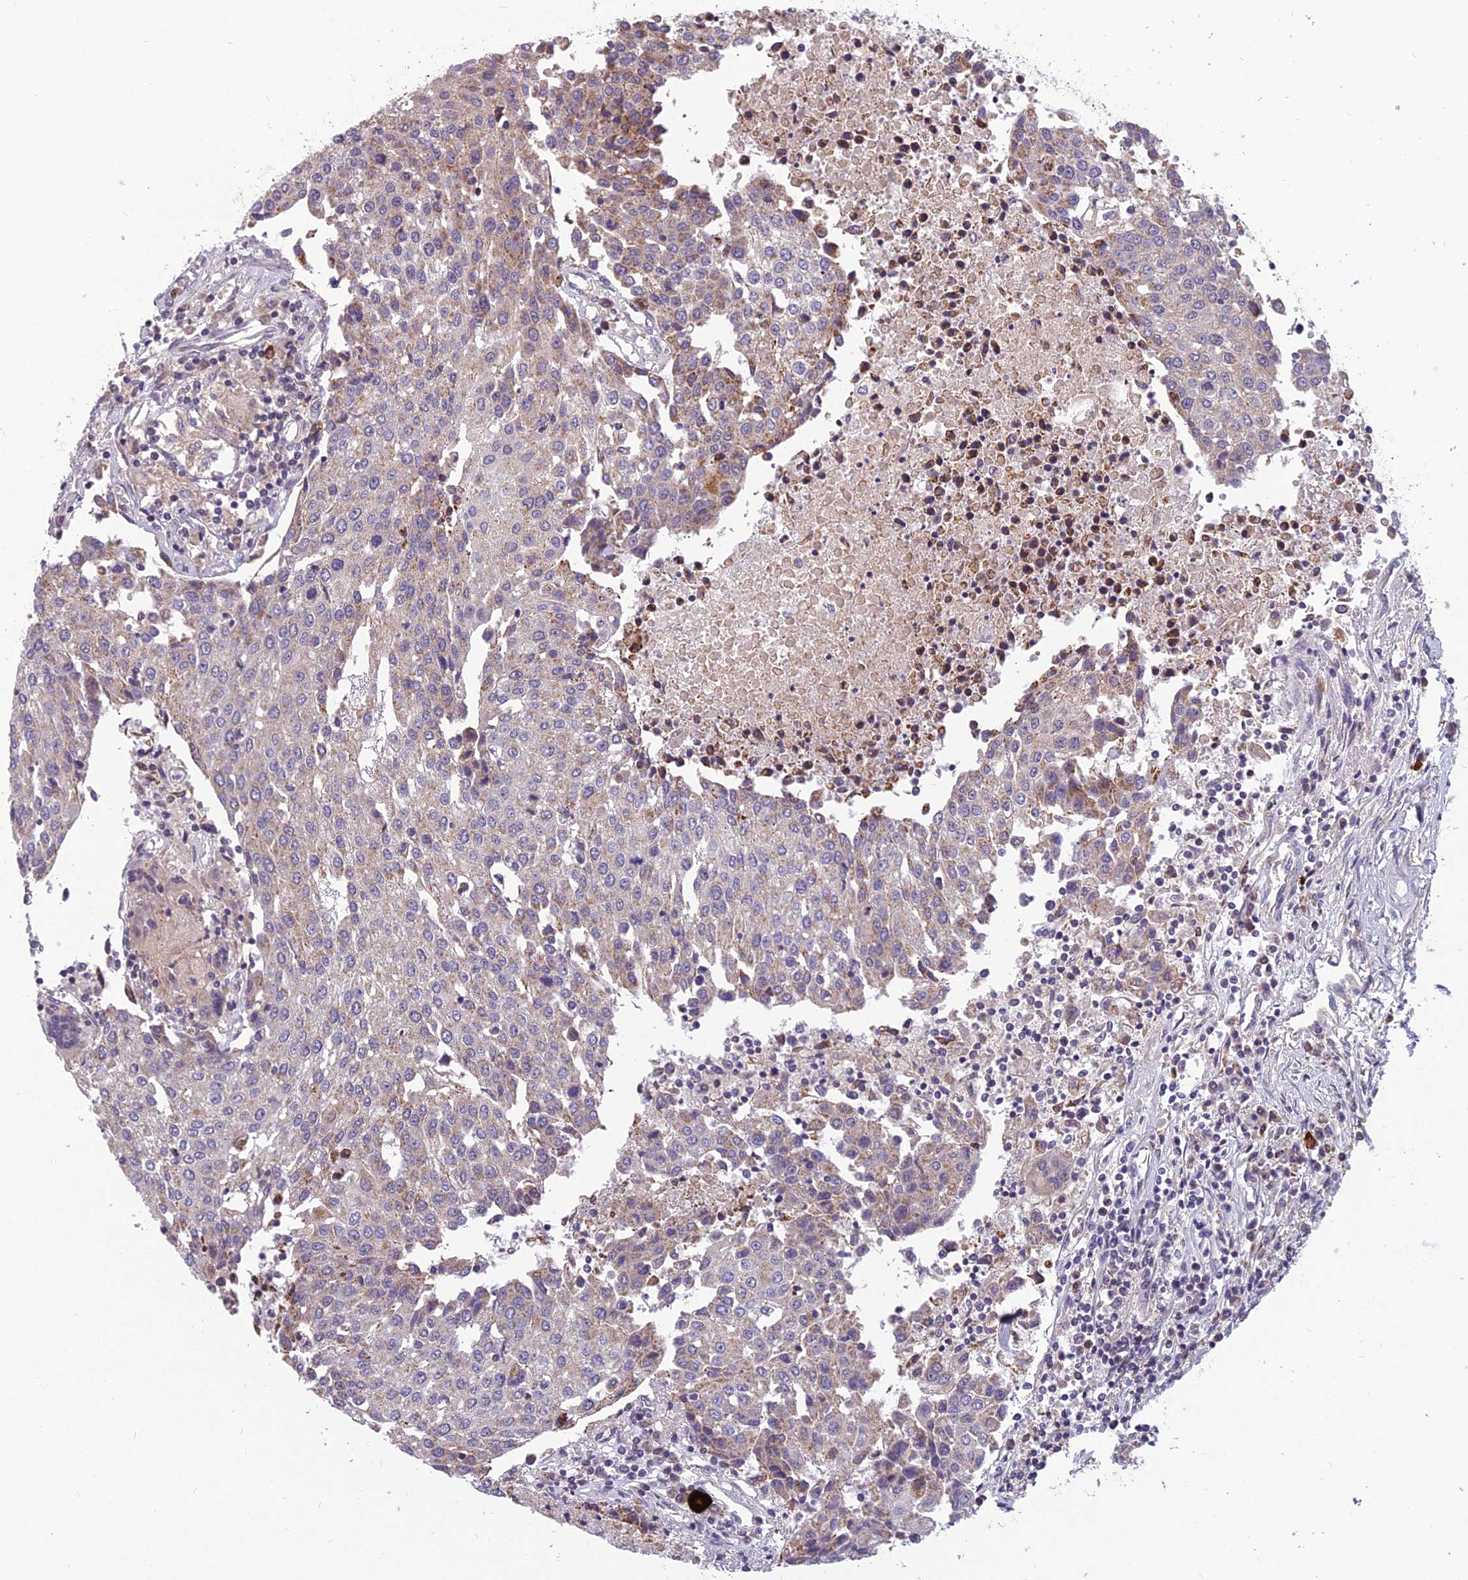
{"staining": {"intensity": "moderate", "quantity": "<25%", "location": "cytoplasmic/membranous"}, "tissue": "urothelial cancer", "cell_type": "Tumor cells", "image_type": "cancer", "snomed": [{"axis": "morphology", "description": "Urothelial carcinoma, High grade"}, {"axis": "topography", "description": "Urinary bladder"}], "caption": "Immunohistochemistry image of neoplastic tissue: human urothelial carcinoma (high-grade) stained using IHC demonstrates low levels of moderate protein expression localized specifically in the cytoplasmic/membranous of tumor cells, appearing as a cytoplasmic/membranous brown color.", "gene": "ENSG00000188897", "patient": {"sex": "female", "age": 85}}